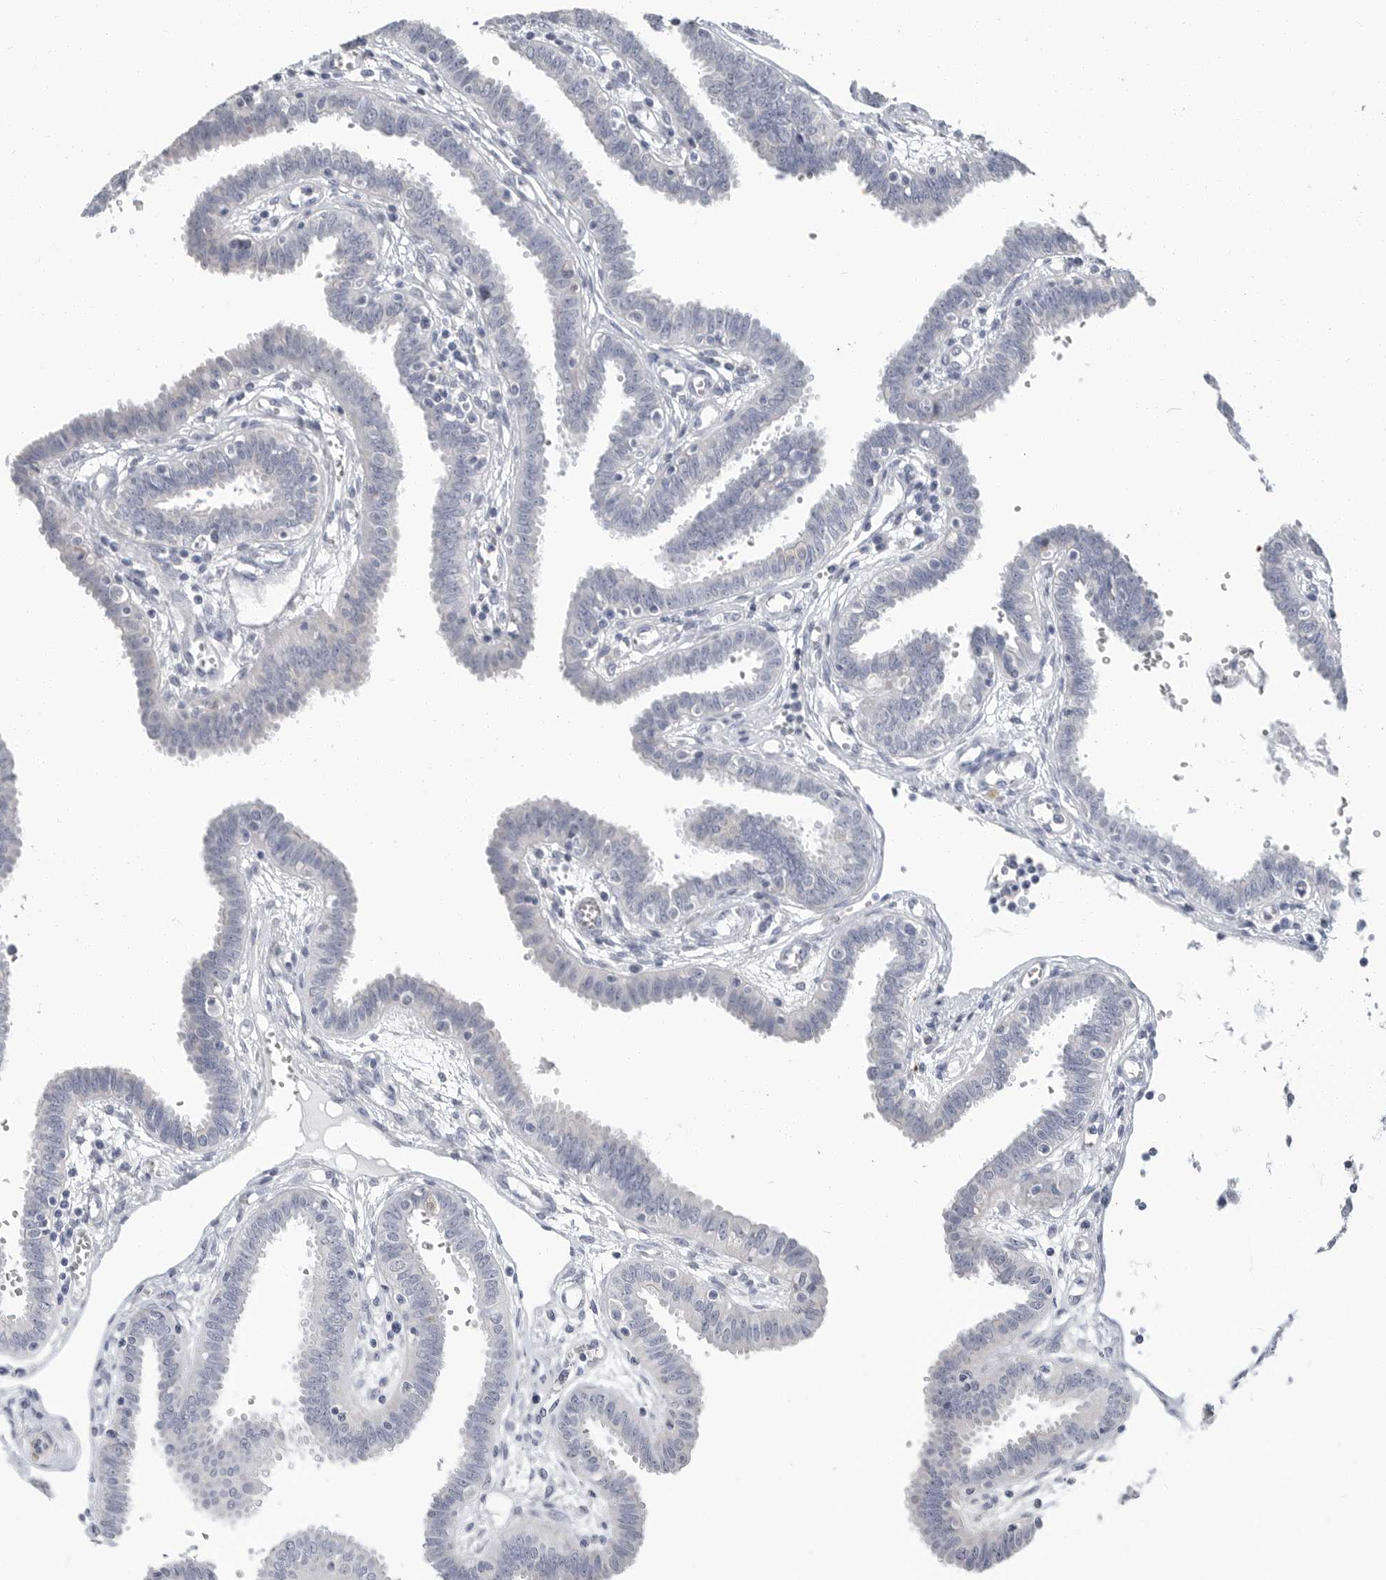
{"staining": {"intensity": "negative", "quantity": "none", "location": "none"}, "tissue": "fallopian tube", "cell_type": "Glandular cells", "image_type": "normal", "snomed": [{"axis": "morphology", "description": "Normal tissue, NOS"}, {"axis": "topography", "description": "Fallopian tube"}], "caption": "Glandular cells show no significant protein staining in unremarkable fallopian tube. (DAB (3,3'-diaminobenzidine) immunohistochemistry (IHC), high magnification).", "gene": "PLN", "patient": {"sex": "female", "age": 32}}